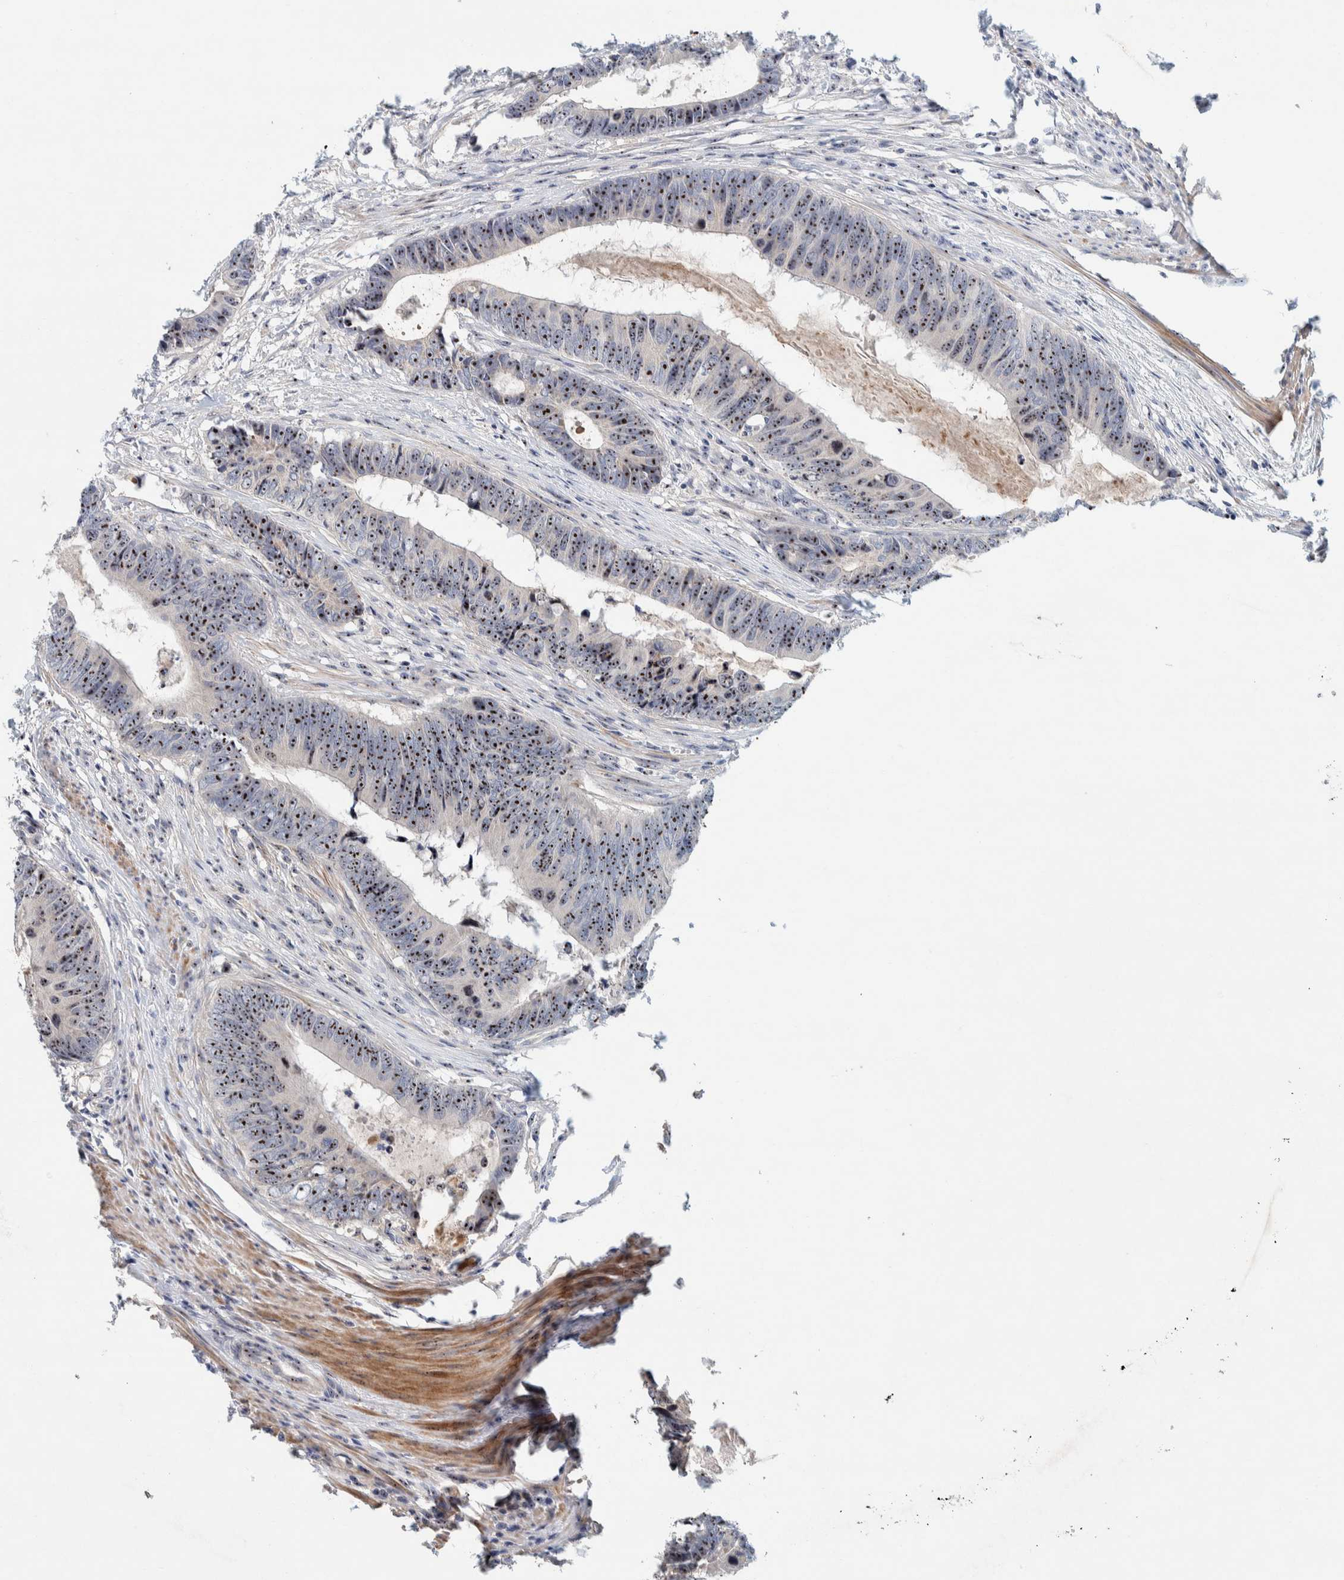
{"staining": {"intensity": "strong", "quantity": ">75%", "location": "nuclear"}, "tissue": "colorectal cancer", "cell_type": "Tumor cells", "image_type": "cancer", "snomed": [{"axis": "morphology", "description": "Adenocarcinoma, NOS"}, {"axis": "topography", "description": "Colon"}], "caption": "Colorectal cancer stained with IHC reveals strong nuclear expression in approximately >75% of tumor cells.", "gene": "NOL11", "patient": {"sex": "male", "age": 56}}